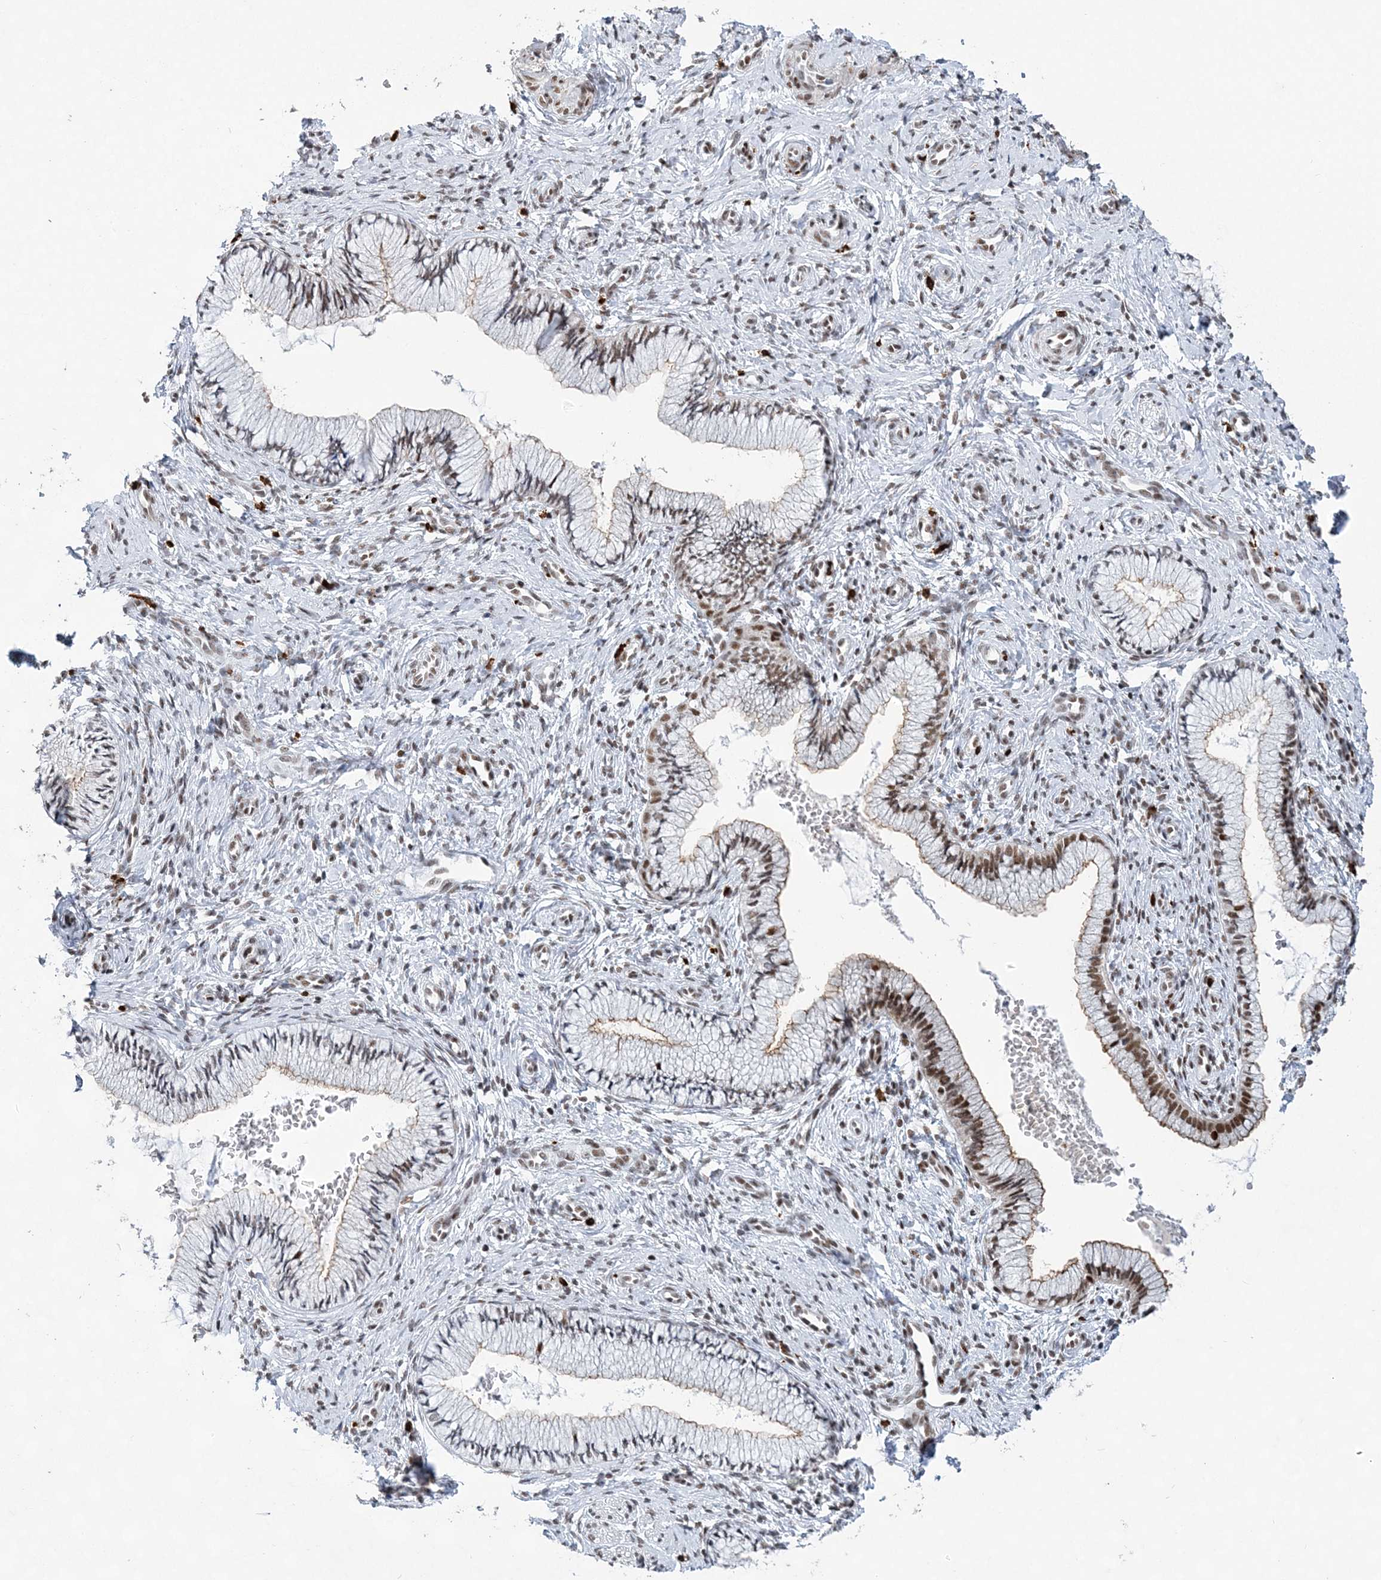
{"staining": {"intensity": "moderate", "quantity": "25%-75%", "location": "nuclear"}, "tissue": "cervix", "cell_type": "Glandular cells", "image_type": "normal", "snomed": [{"axis": "morphology", "description": "Normal tissue, NOS"}, {"axis": "topography", "description": "Cervix"}], "caption": "Cervix stained for a protein (brown) reveals moderate nuclear positive expression in approximately 25%-75% of glandular cells.", "gene": "ZBTB7A", "patient": {"sex": "female", "age": 27}}